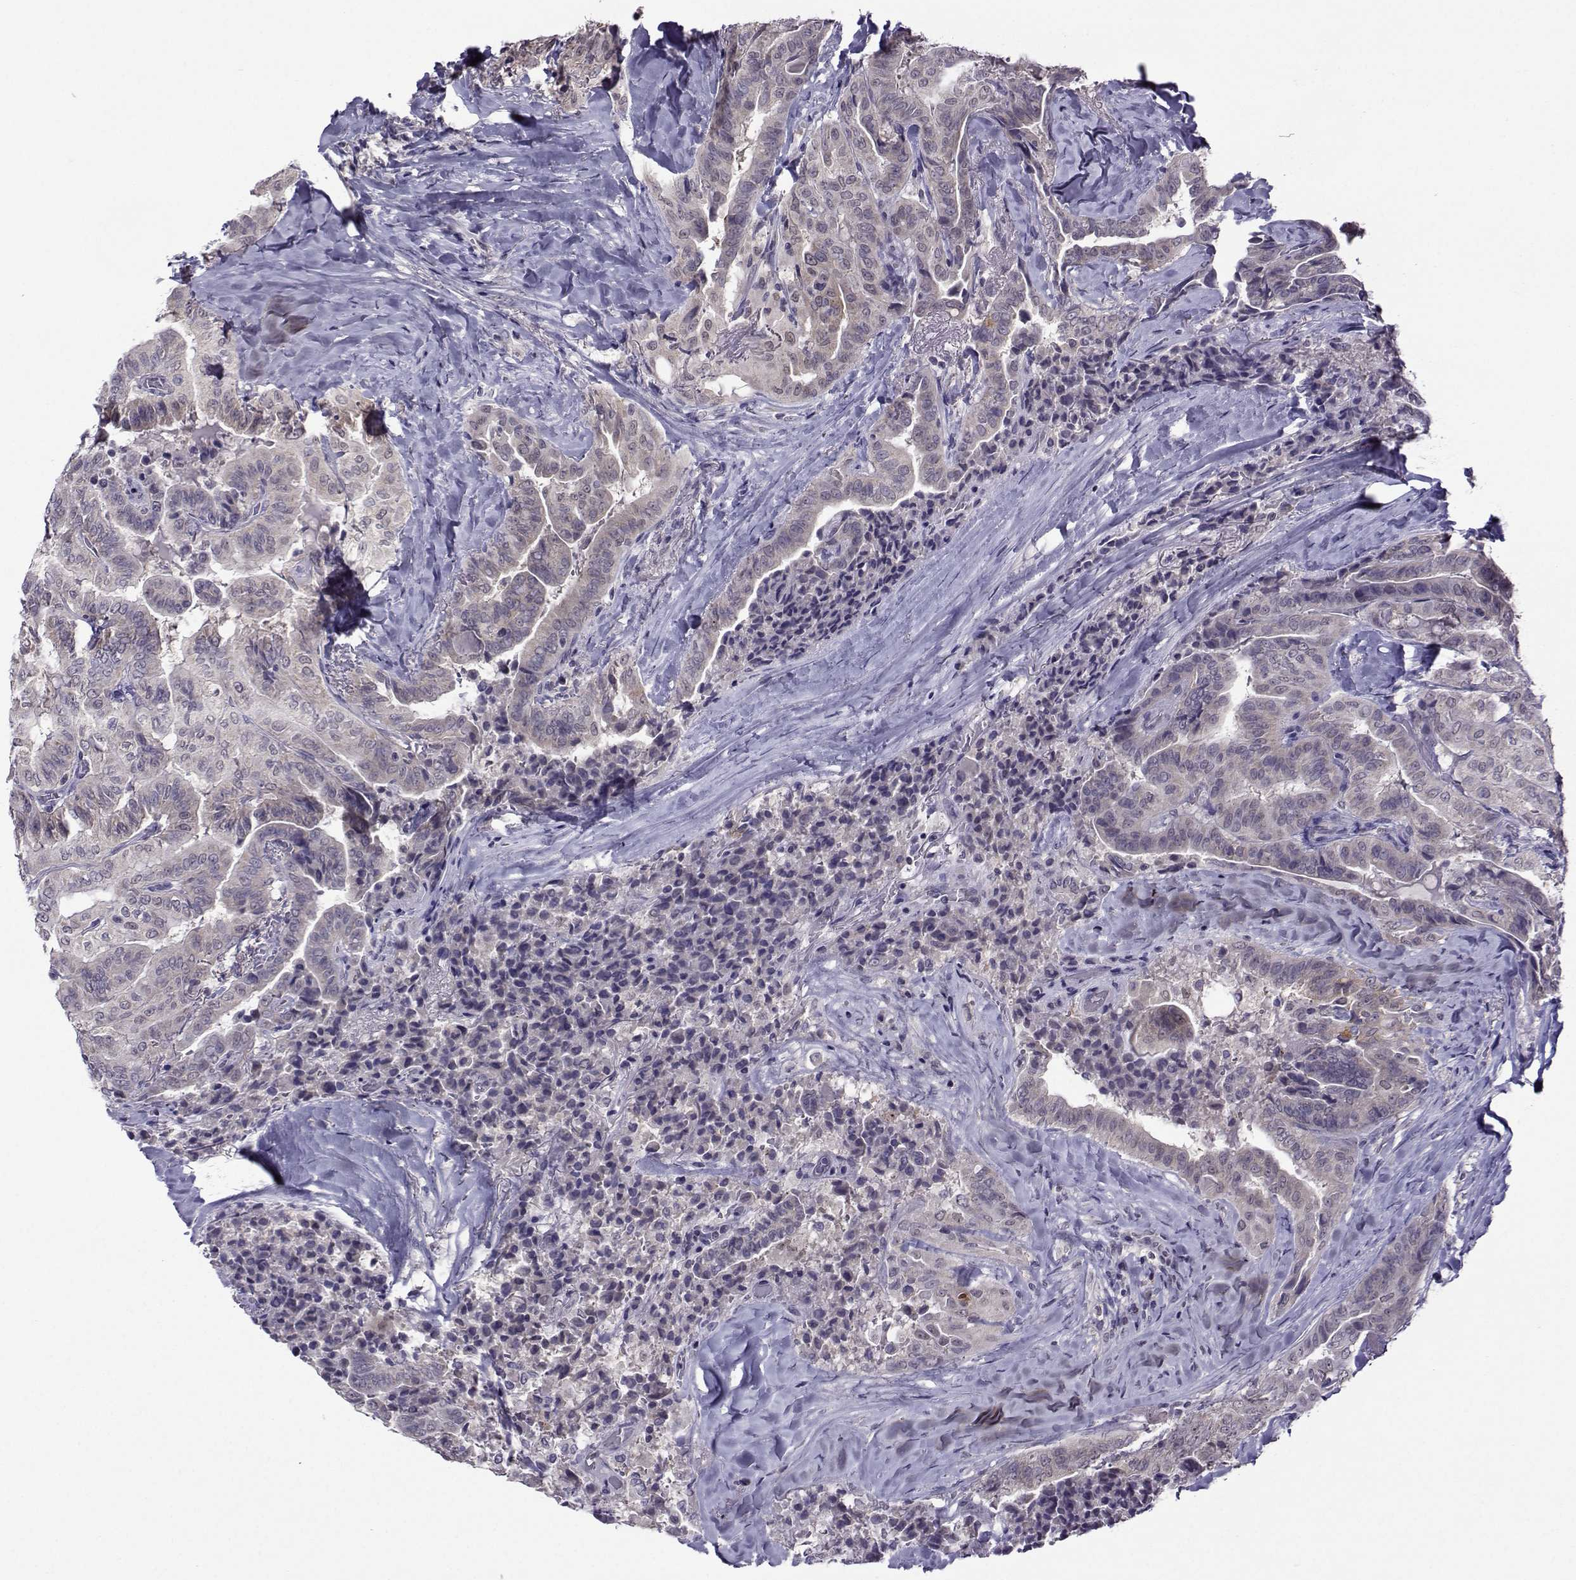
{"staining": {"intensity": "weak", "quantity": ">75%", "location": "cytoplasmic/membranous"}, "tissue": "thyroid cancer", "cell_type": "Tumor cells", "image_type": "cancer", "snomed": [{"axis": "morphology", "description": "Papillary adenocarcinoma, NOS"}, {"axis": "topography", "description": "Thyroid gland"}], "caption": "This is an image of immunohistochemistry staining of papillary adenocarcinoma (thyroid), which shows weak expression in the cytoplasmic/membranous of tumor cells.", "gene": "DDX20", "patient": {"sex": "female", "age": 68}}